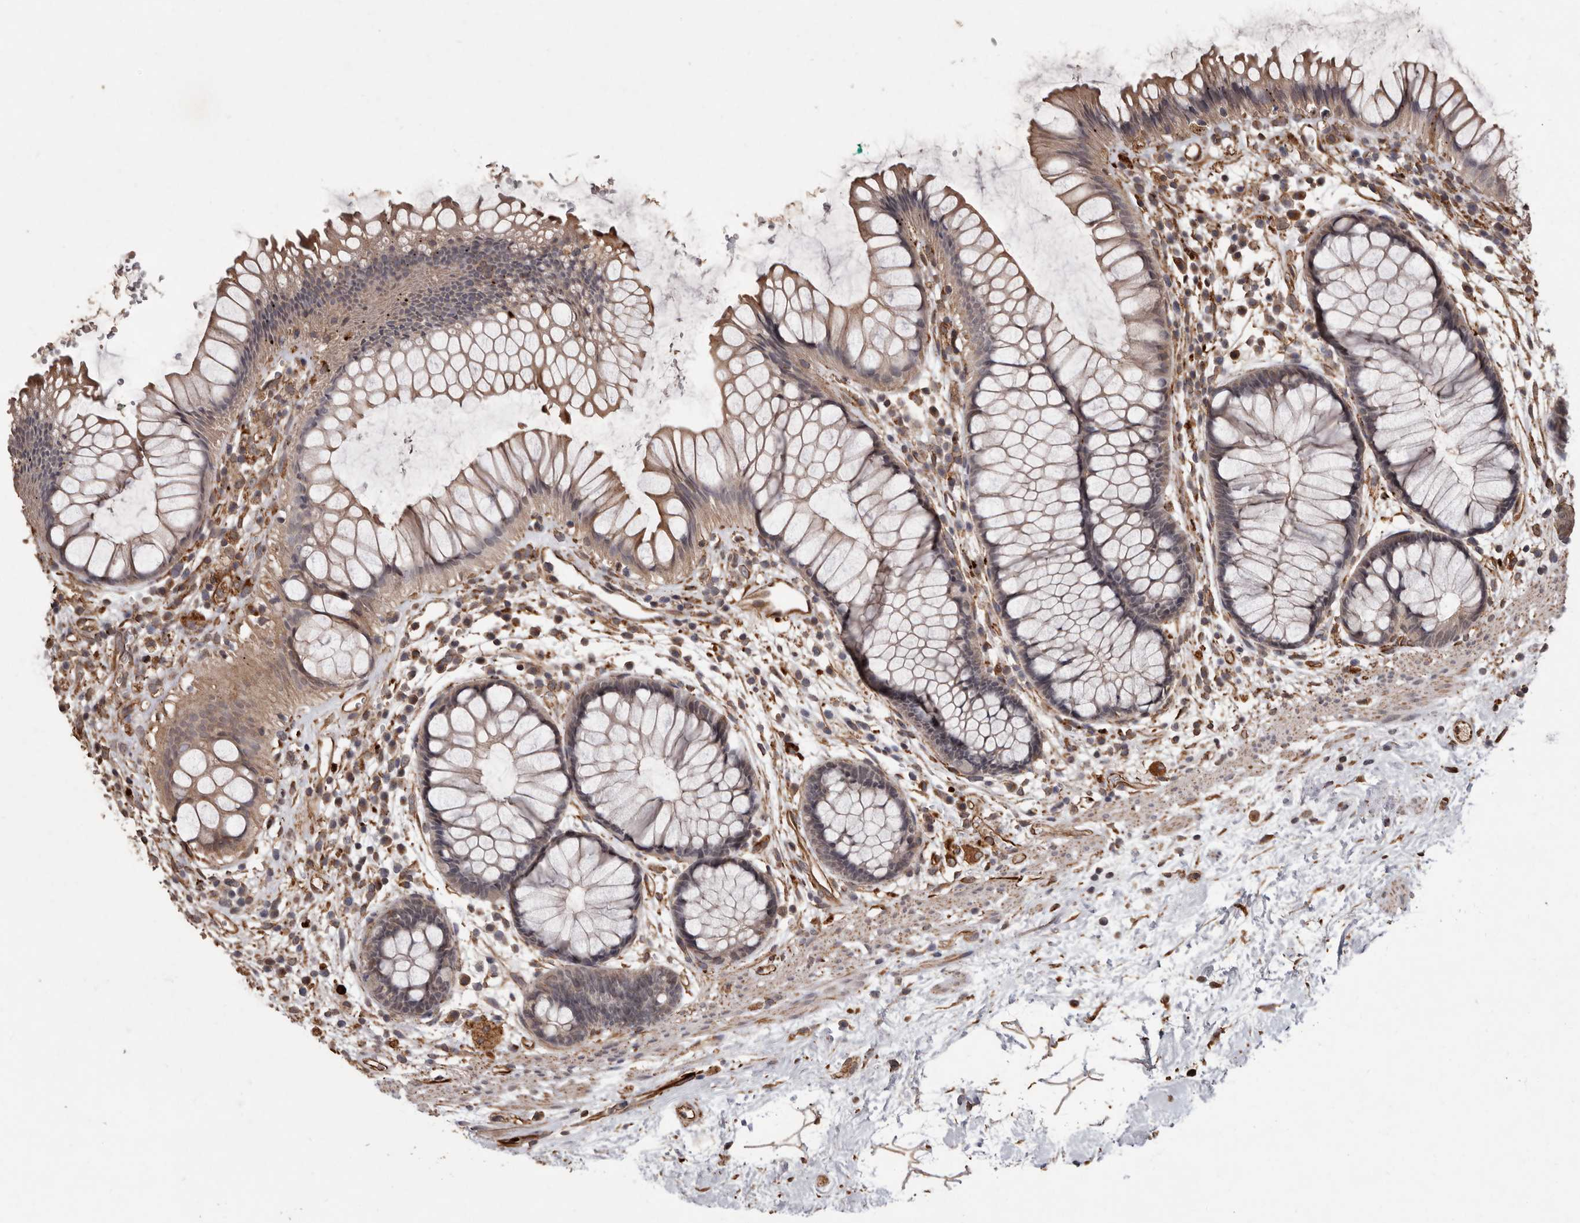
{"staining": {"intensity": "moderate", "quantity": "25%-75%", "location": "cytoplasmic/membranous"}, "tissue": "rectum", "cell_type": "Glandular cells", "image_type": "normal", "snomed": [{"axis": "morphology", "description": "Normal tissue, NOS"}, {"axis": "topography", "description": "Rectum"}], "caption": "Rectum stained with DAB (3,3'-diaminobenzidine) immunohistochemistry (IHC) reveals medium levels of moderate cytoplasmic/membranous expression in about 25%-75% of glandular cells. (IHC, brightfield microscopy, high magnification).", "gene": "BRAT1", "patient": {"sex": "male", "age": 51}}